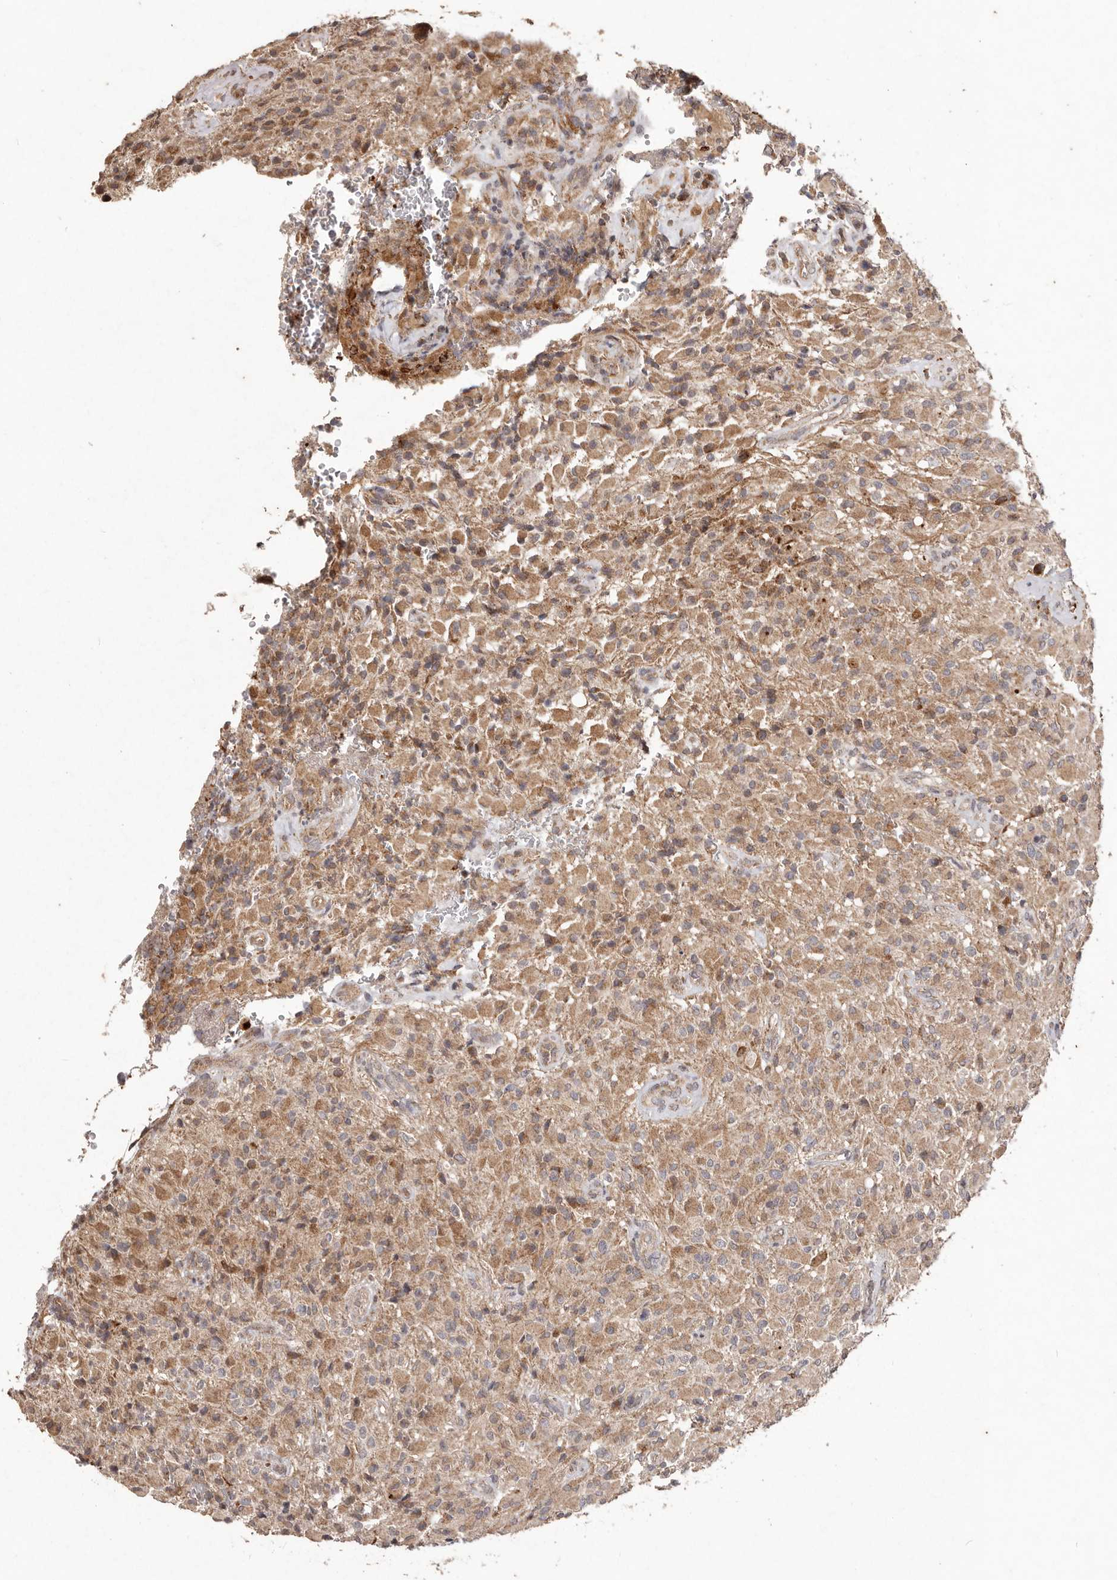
{"staining": {"intensity": "weak", "quantity": ">75%", "location": "cytoplasmic/membranous"}, "tissue": "glioma", "cell_type": "Tumor cells", "image_type": "cancer", "snomed": [{"axis": "morphology", "description": "Glioma, malignant, High grade"}, {"axis": "topography", "description": "Brain"}], "caption": "A high-resolution micrograph shows immunohistochemistry (IHC) staining of glioma, which reveals weak cytoplasmic/membranous staining in about >75% of tumor cells.", "gene": "PLOD2", "patient": {"sex": "male", "age": 71}}